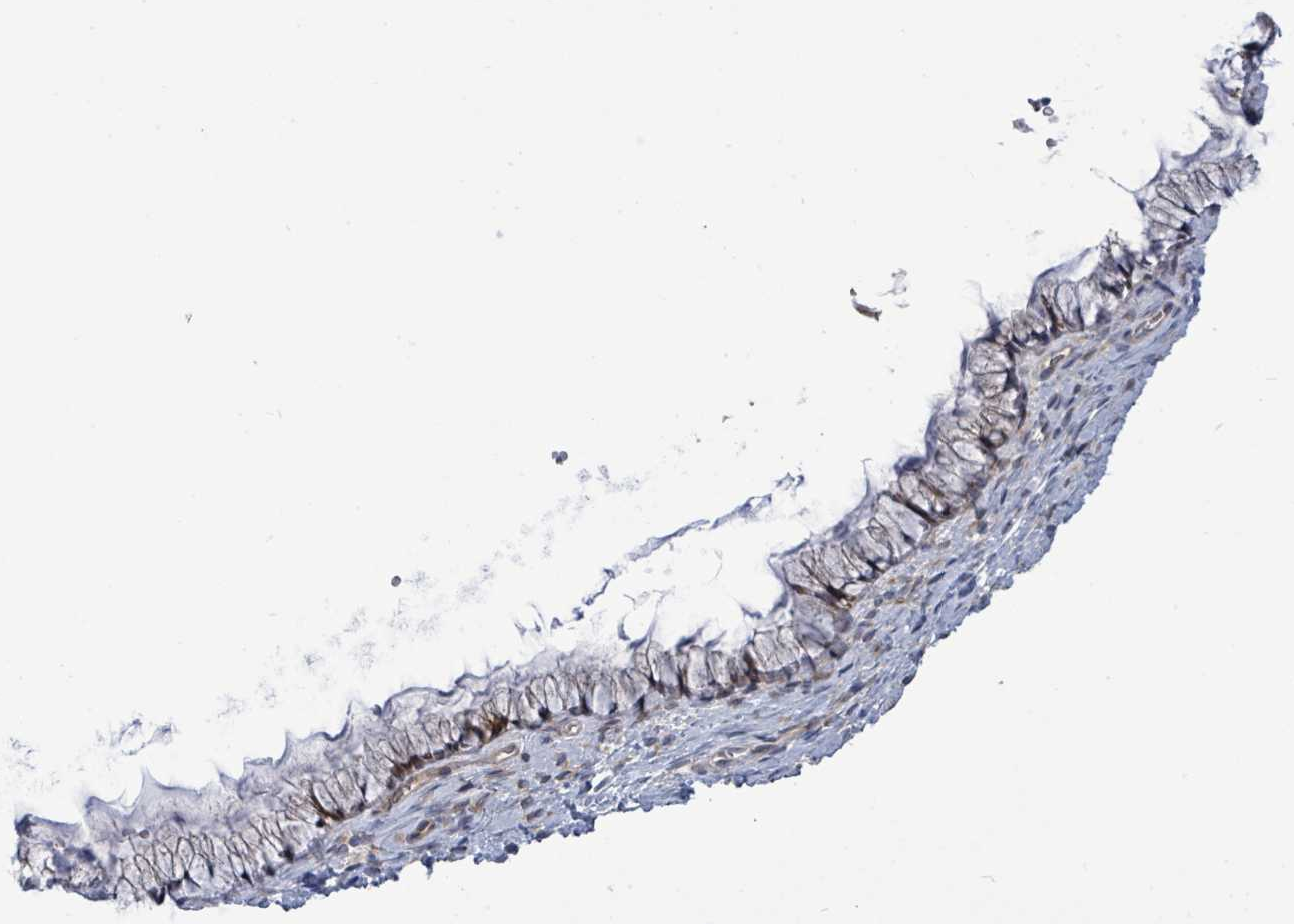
{"staining": {"intensity": "weak", "quantity": "<25%", "location": "cytoplasmic/membranous,nuclear"}, "tissue": "cervix", "cell_type": "Glandular cells", "image_type": "normal", "snomed": [{"axis": "morphology", "description": "Normal tissue, NOS"}, {"axis": "topography", "description": "Cervix"}], "caption": "Immunohistochemistry (IHC) image of normal human cervix stained for a protein (brown), which displays no staining in glandular cells. Brightfield microscopy of immunohistochemistry stained with DAB (brown) and hematoxylin (blue), captured at high magnification.", "gene": "SAR1A", "patient": {"sex": "female", "age": 36}}